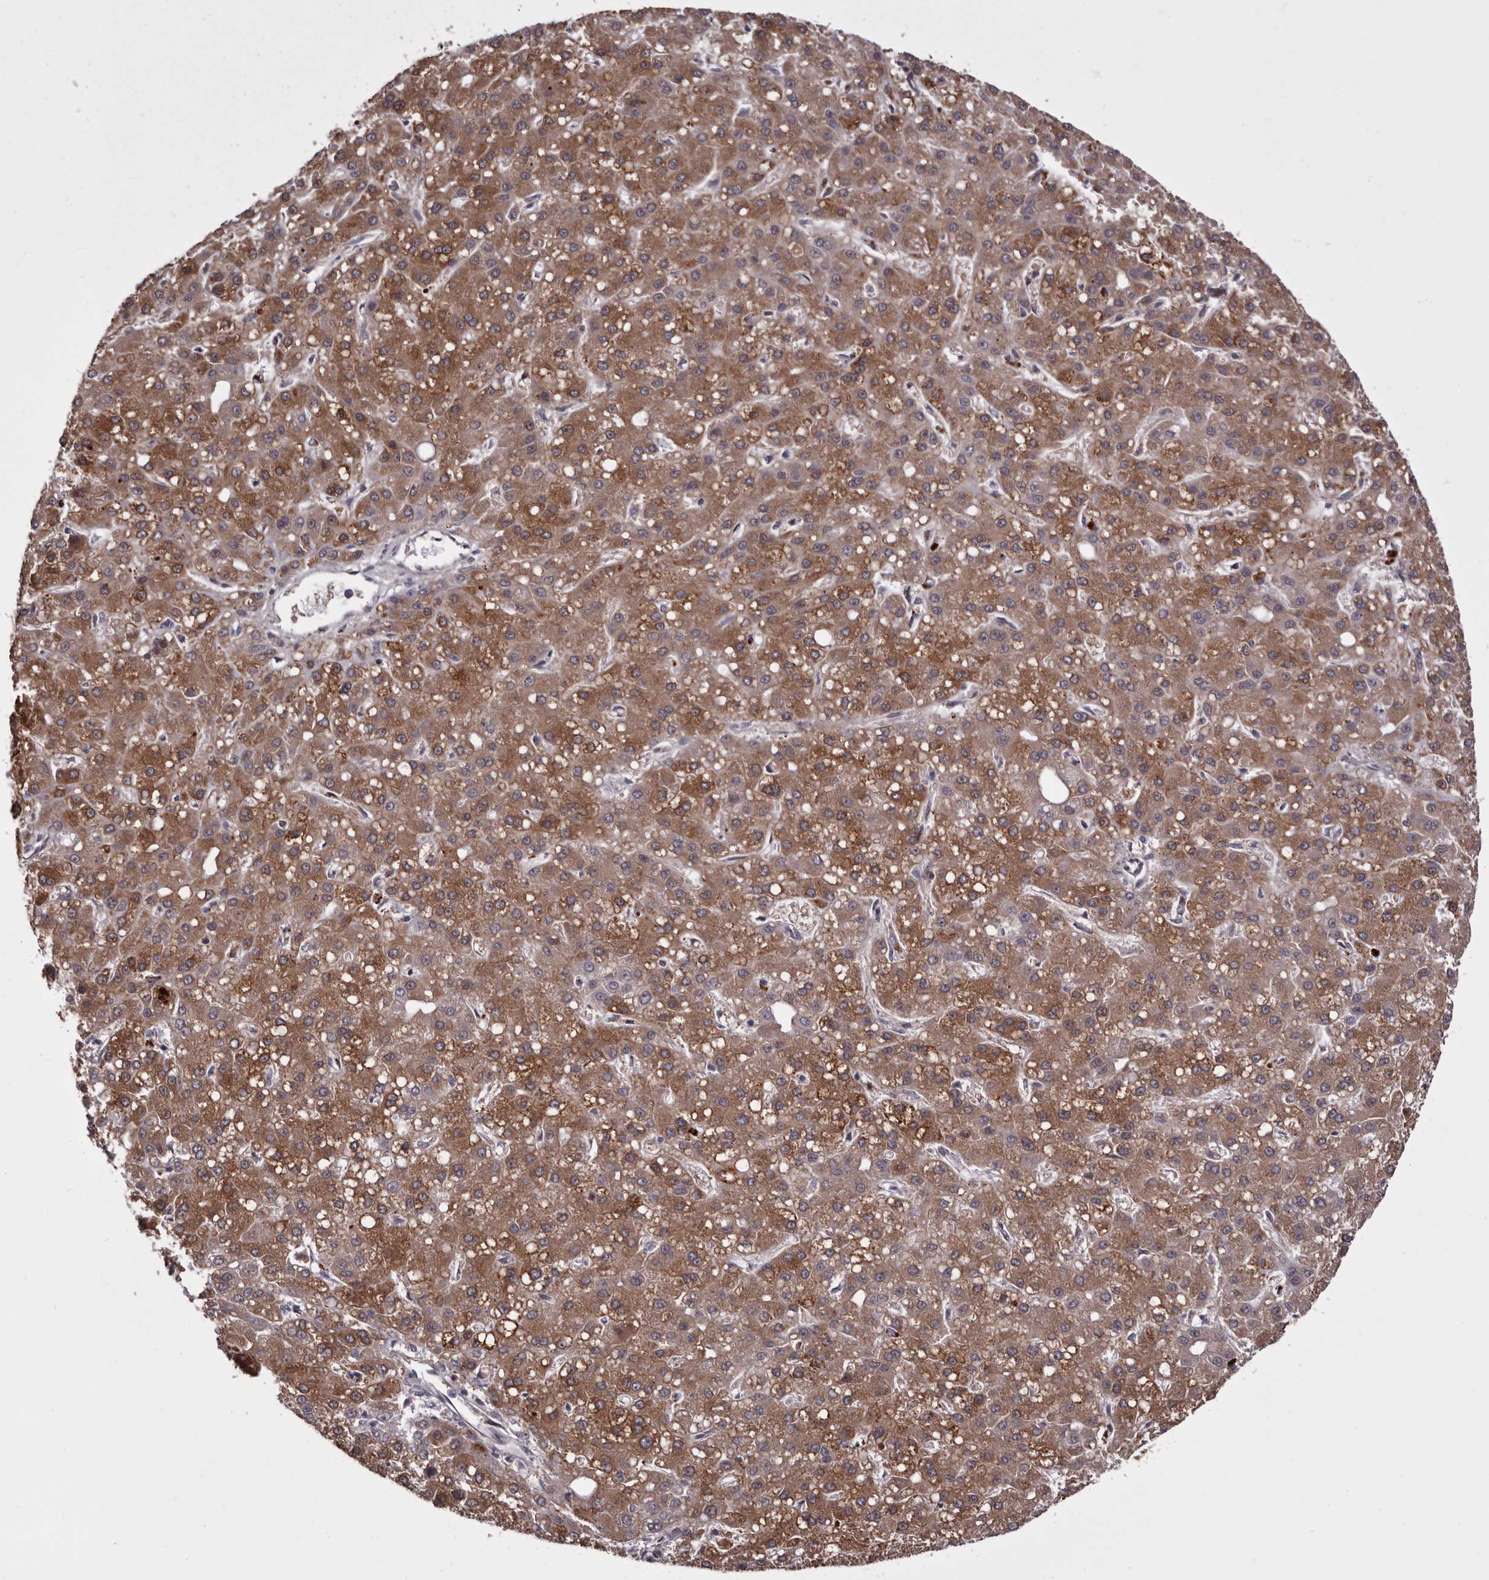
{"staining": {"intensity": "moderate", "quantity": ">75%", "location": "cytoplasmic/membranous"}, "tissue": "liver cancer", "cell_type": "Tumor cells", "image_type": "cancer", "snomed": [{"axis": "morphology", "description": "Carcinoma, Hepatocellular, NOS"}, {"axis": "topography", "description": "Liver"}], "caption": "Liver cancer was stained to show a protein in brown. There is medium levels of moderate cytoplasmic/membranous expression in about >75% of tumor cells.", "gene": "FGFR4", "patient": {"sex": "male", "age": 67}}